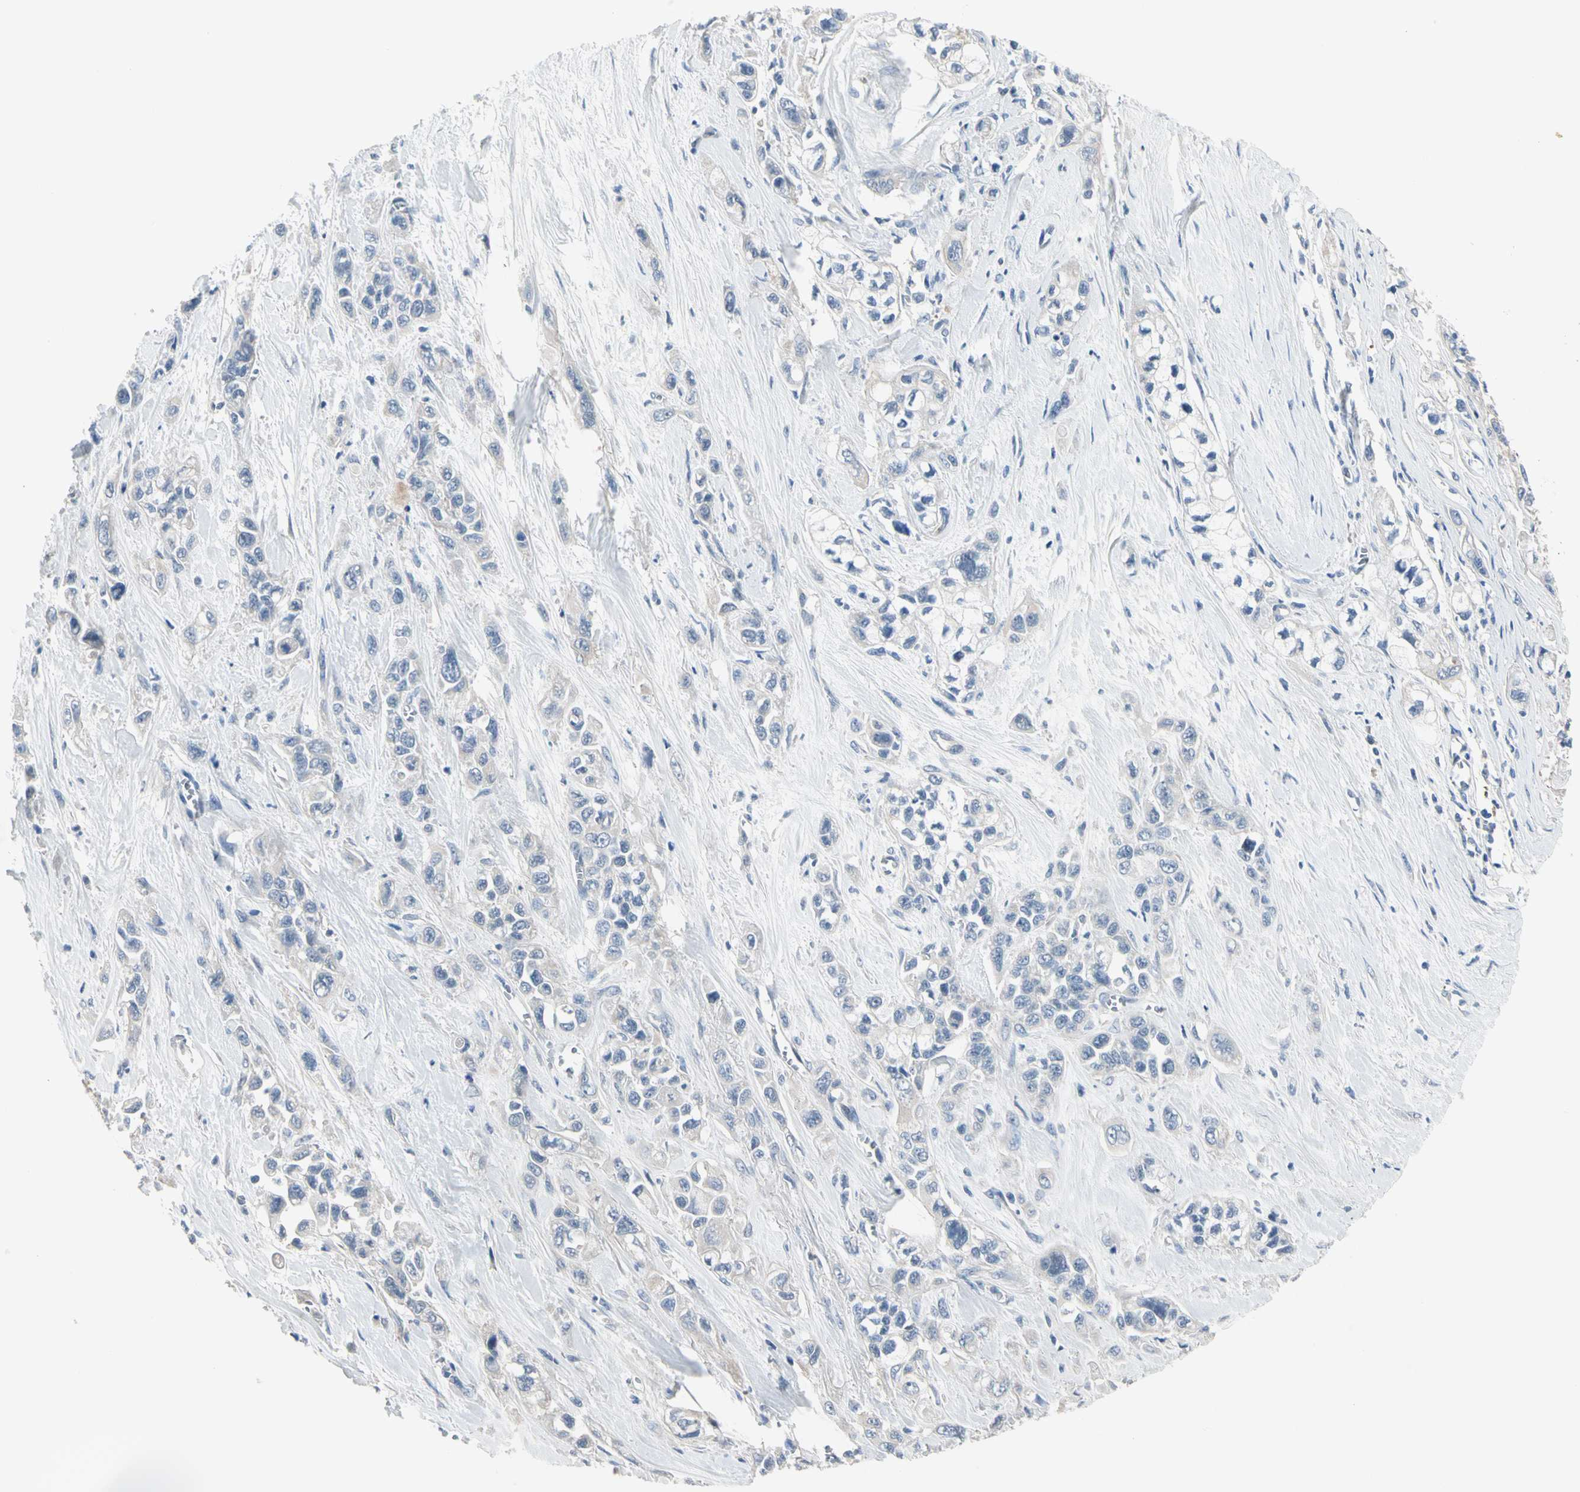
{"staining": {"intensity": "weak", "quantity": "<25%", "location": "cytoplasmic/membranous"}, "tissue": "pancreatic cancer", "cell_type": "Tumor cells", "image_type": "cancer", "snomed": [{"axis": "morphology", "description": "Adenocarcinoma, NOS"}, {"axis": "topography", "description": "Pancreas"}], "caption": "Adenocarcinoma (pancreatic) was stained to show a protein in brown. There is no significant expression in tumor cells. (Brightfield microscopy of DAB immunohistochemistry at high magnification).", "gene": "GPR153", "patient": {"sex": "male", "age": 74}}